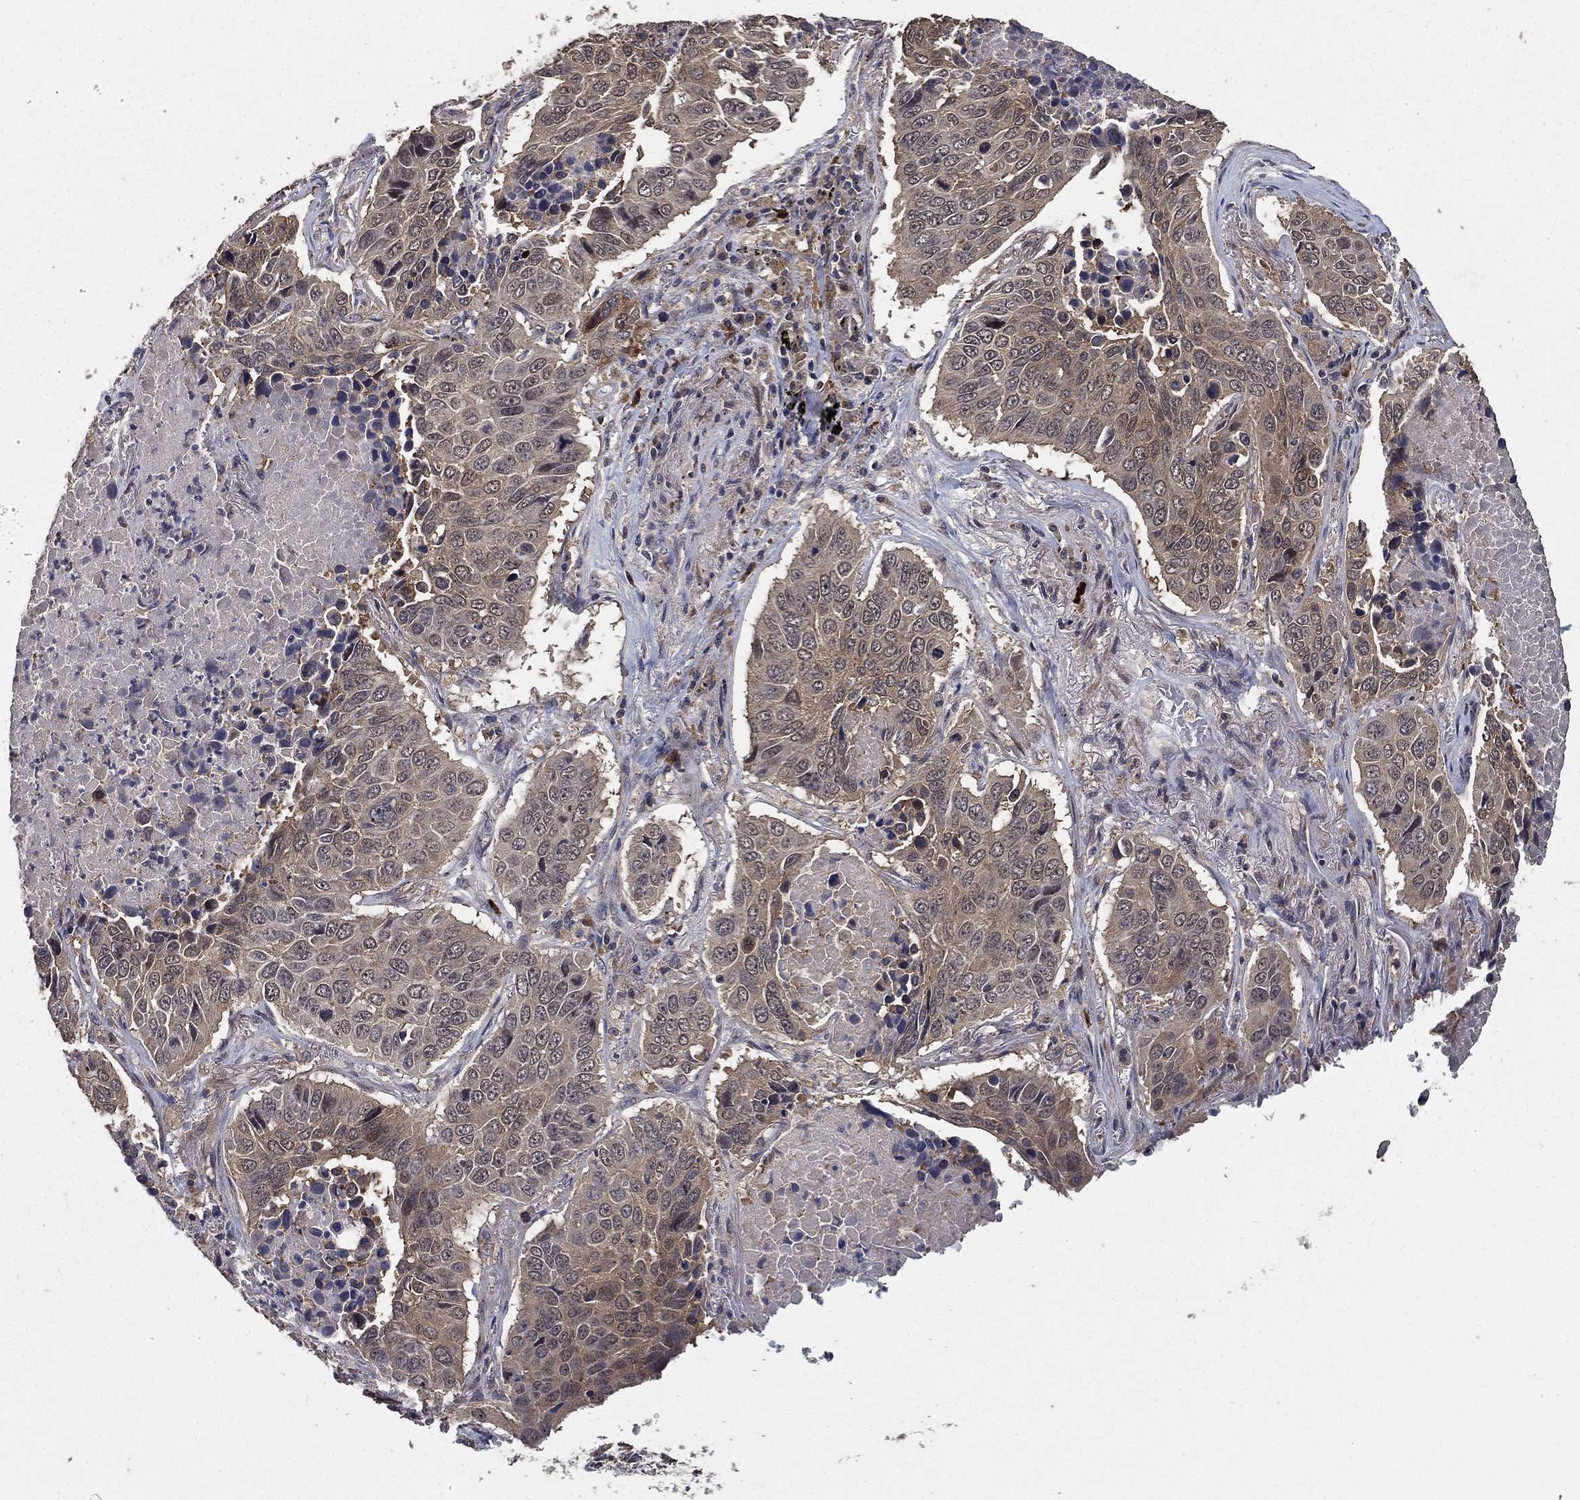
{"staining": {"intensity": "weak", "quantity": "25%-75%", "location": "cytoplasmic/membranous"}, "tissue": "lung cancer", "cell_type": "Tumor cells", "image_type": "cancer", "snomed": [{"axis": "morphology", "description": "Normal tissue, NOS"}, {"axis": "morphology", "description": "Squamous cell carcinoma, NOS"}, {"axis": "topography", "description": "Bronchus"}, {"axis": "topography", "description": "Lung"}], "caption": "A histopathology image showing weak cytoplasmic/membranous expression in approximately 25%-75% of tumor cells in lung cancer, as visualized by brown immunohistochemical staining.", "gene": "PCNT", "patient": {"sex": "male", "age": 64}}